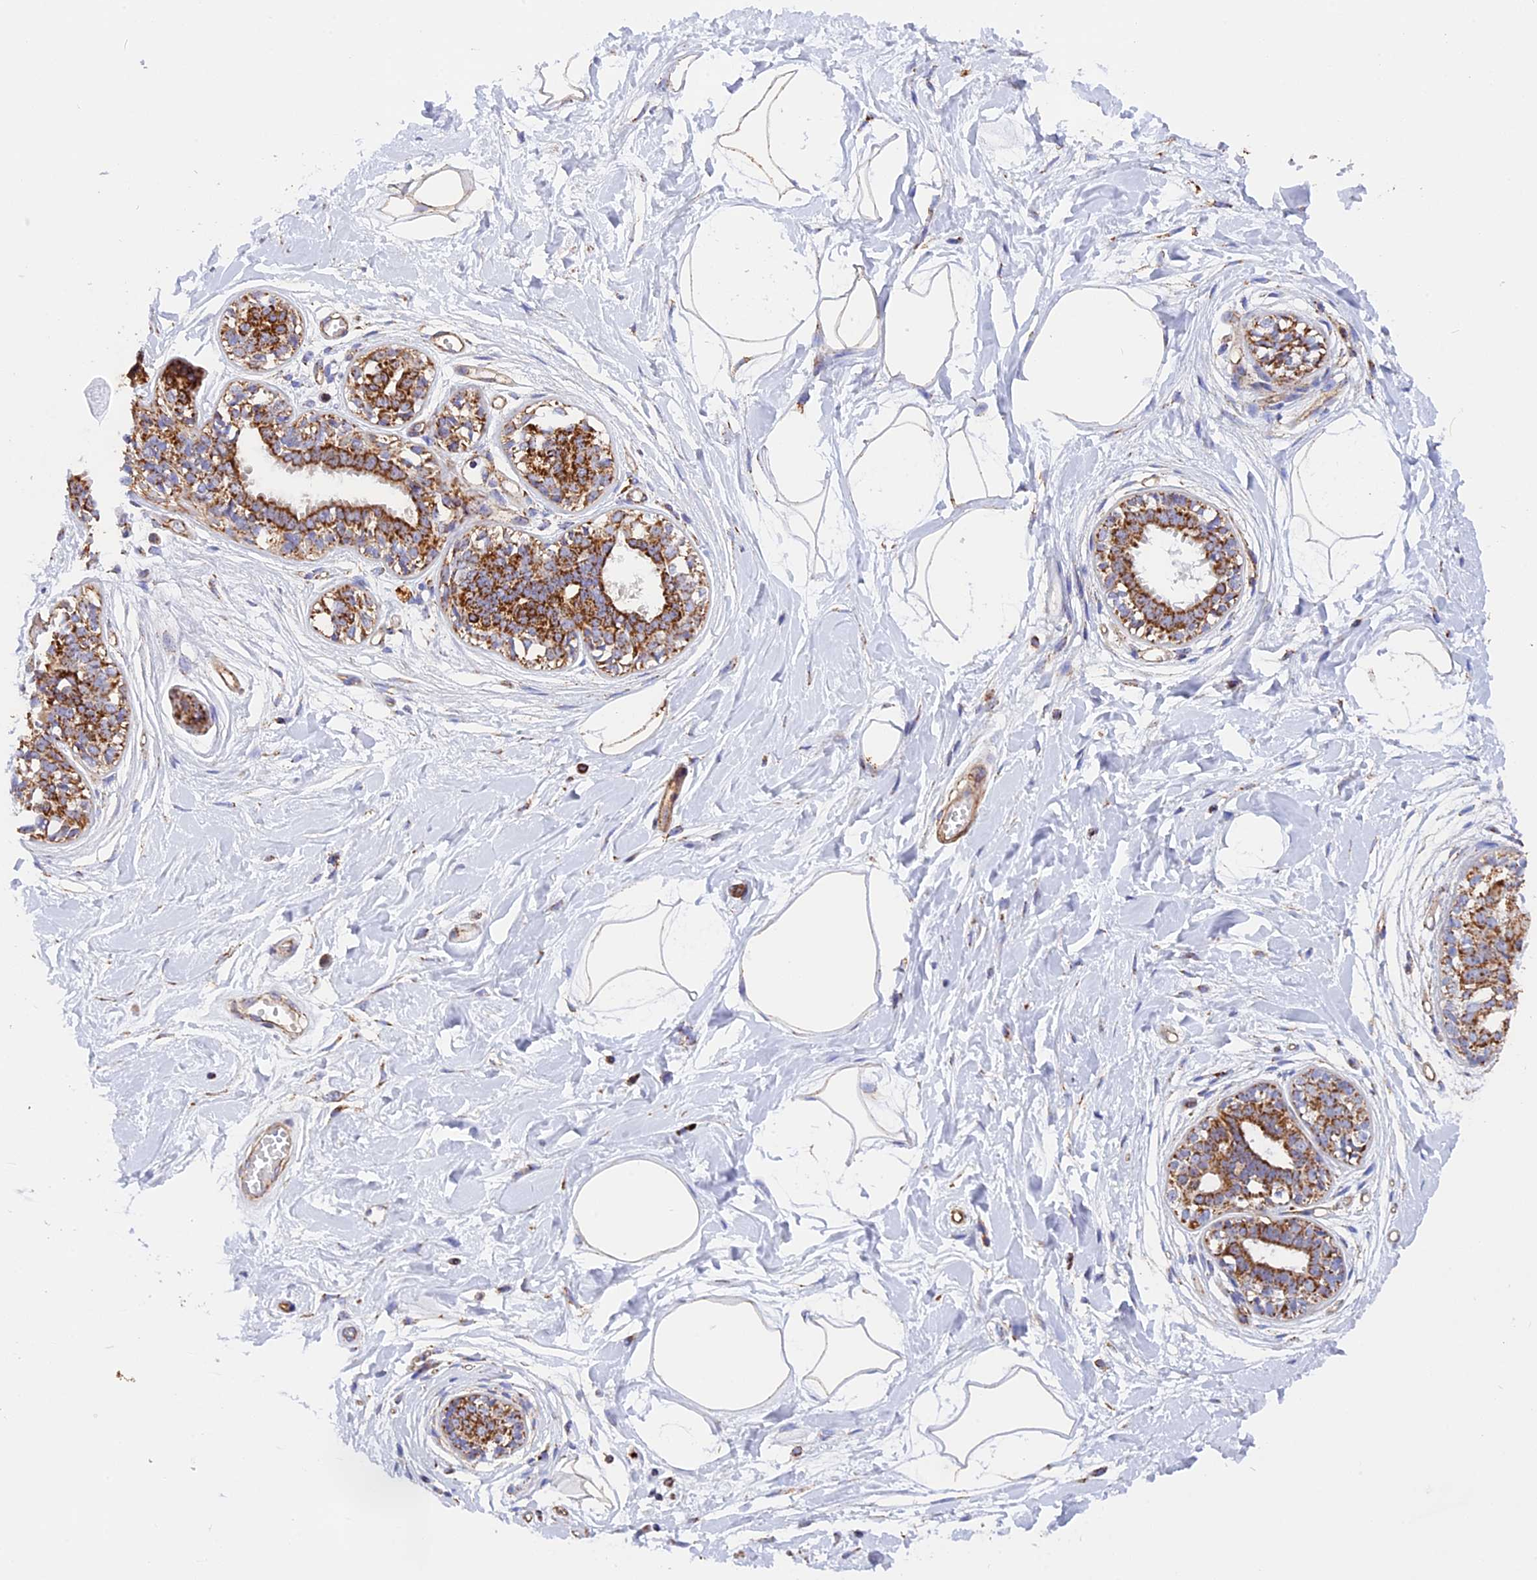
{"staining": {"intensity": "negative", "quantity": "none", "location": "none"}, "tissue": "breast", "cell_type": "Adipocytes", "image_type": "normal", "snomed": [{"axis": "morphology", "description": "Normal tissue, NOS"}, {"axis": "topography", "description": "Breast"}], "caption": "Protein analysis of normal breast displays no significant staining in adipocytes. The staining was performed using DAB (3,3'-diaminobenzidine) to visualize the protein expression in brown, while the nuclei were stained in blue with hematoxylin (Magnification: 20x).", "gene": "UQCRB", "patient": {"sex": "female", "age": 45}}